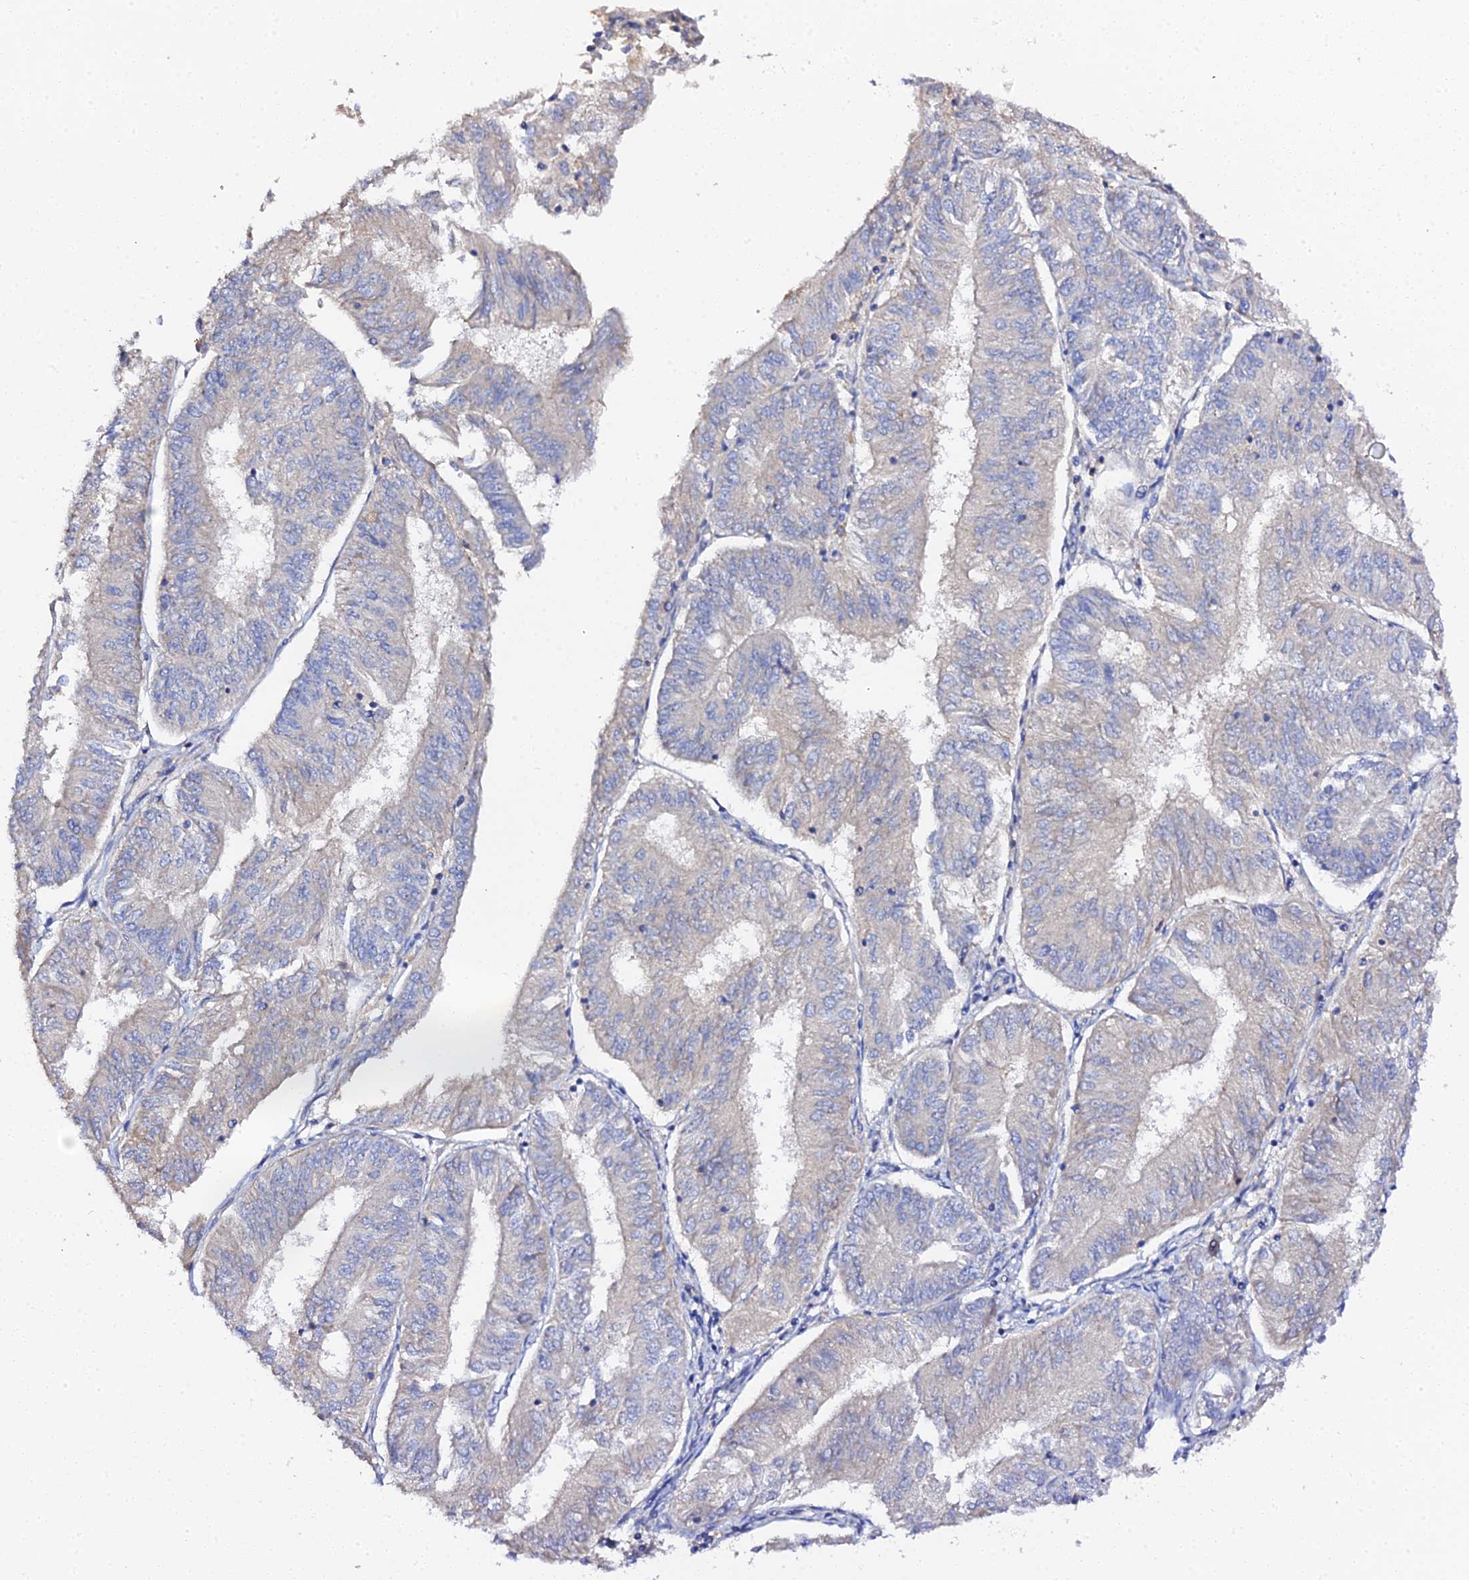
{"staining": {"intensity": "negative", "quantity": "none", "location": "none"}, "tissue": "endometrial cancer", "cell_type": "Tumor cells", "image_type": "cancer", "snomed": [{"axis": "morphology", "description": "Adenocarcinoma, NOS"}, {"axis": "topography", "description": "Endometrium"}], "caption": "High magnification brightfield microscopy of endometrial cancer stained with DAB (3,3'-diaminobenzidine) (brown) and counterstained with hematoxylin (blue): tumor cells show no significant staining.", "gene": "SCX", "patient": {"sex": "female", "age": 58}}